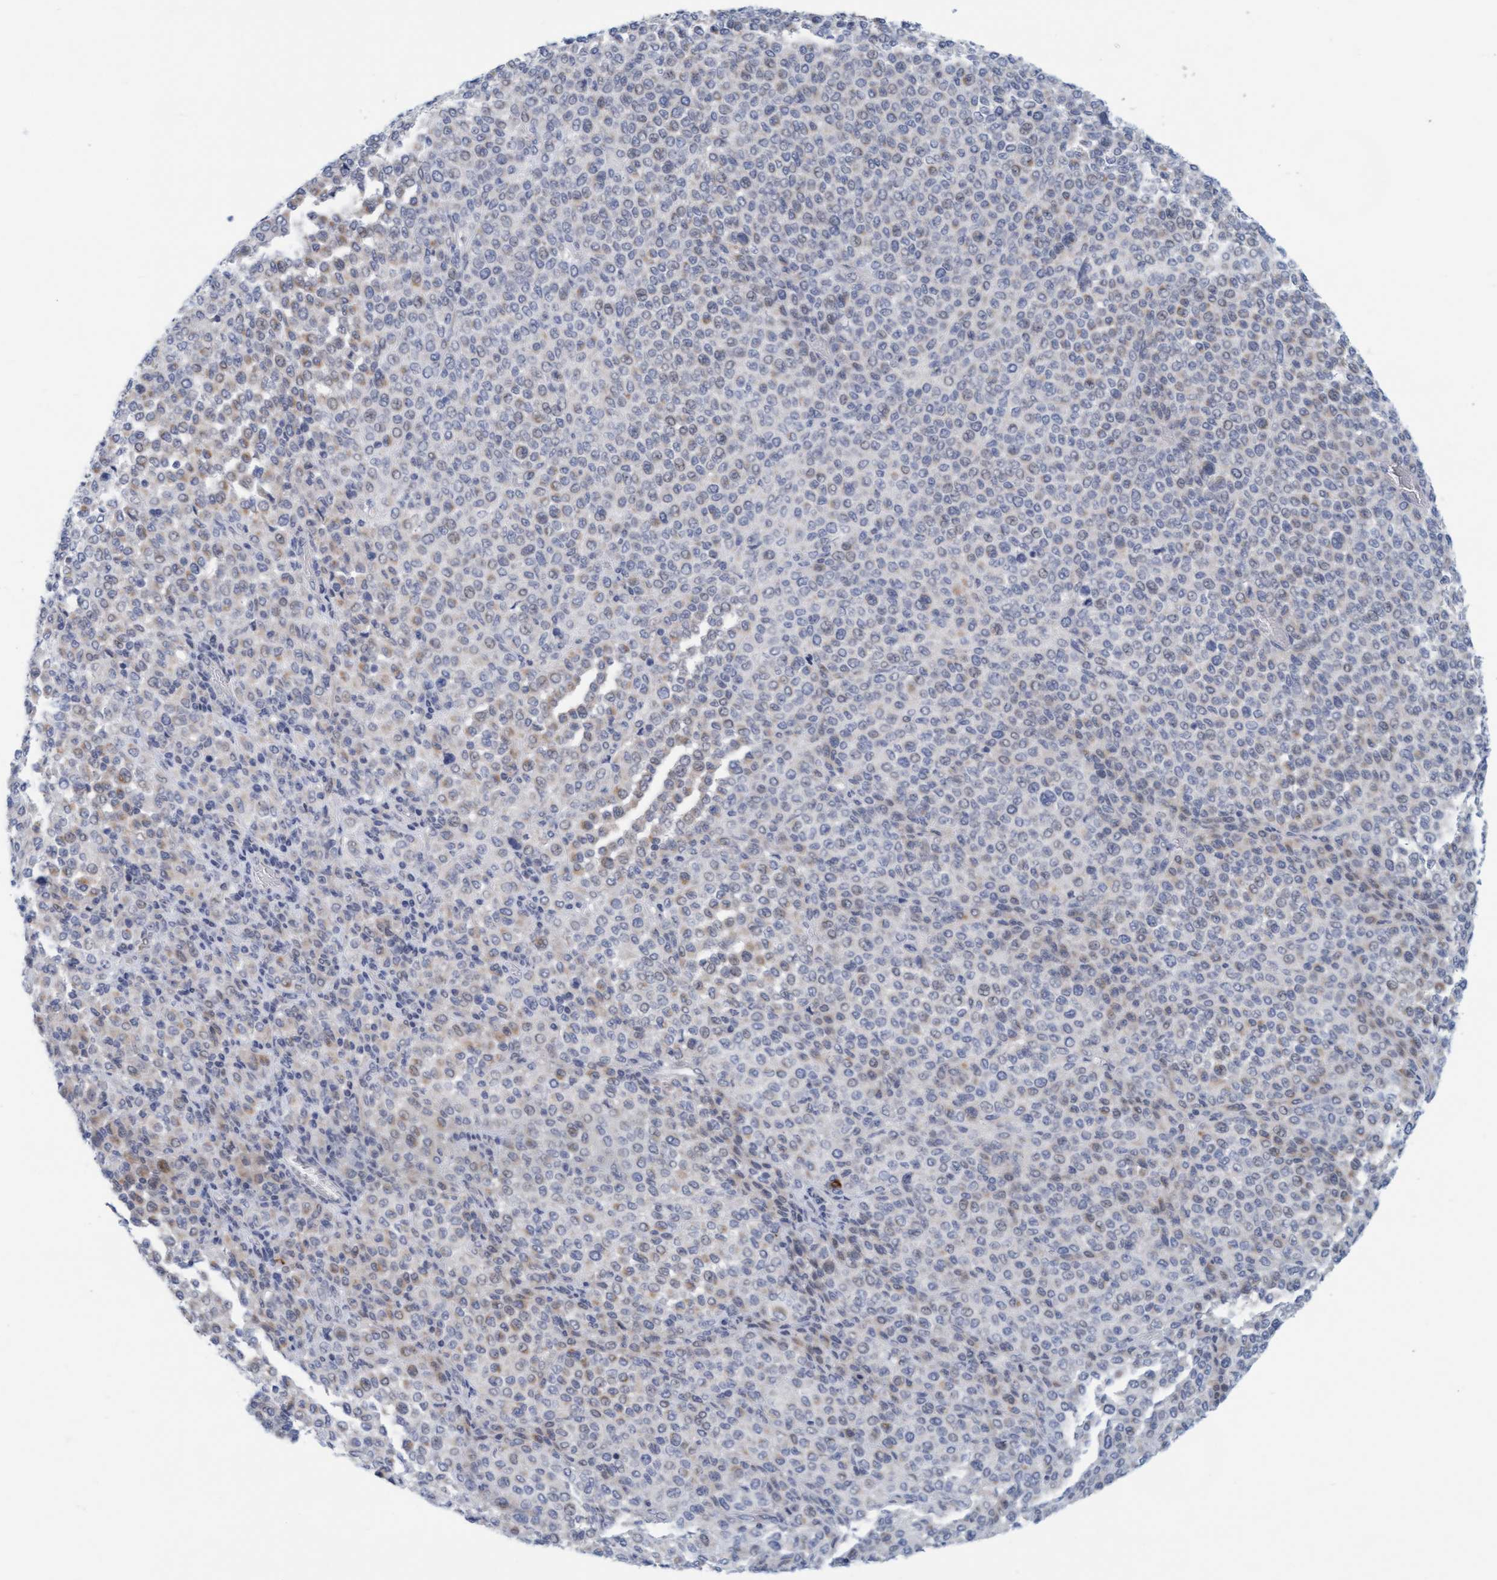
{"staining": {"intensity": "negative", "quantity": "none", "location": "none"}, "tissue": "melanoma", "cell_type": "Tumor cells", "image_type": "cancer", "snomed": [{"axis": "morphology", "description": "Malignant melanoma, Metastatic site"}, {"axis": "topography", "description": "Pancreas"}], "caption": "Malignant melanoma (metastatic site) was stained to show a protein in brown. There is no significant positivity in tumor cells.", "gene": "CPA3", "patient": {"sex": "female", "age": 30}}